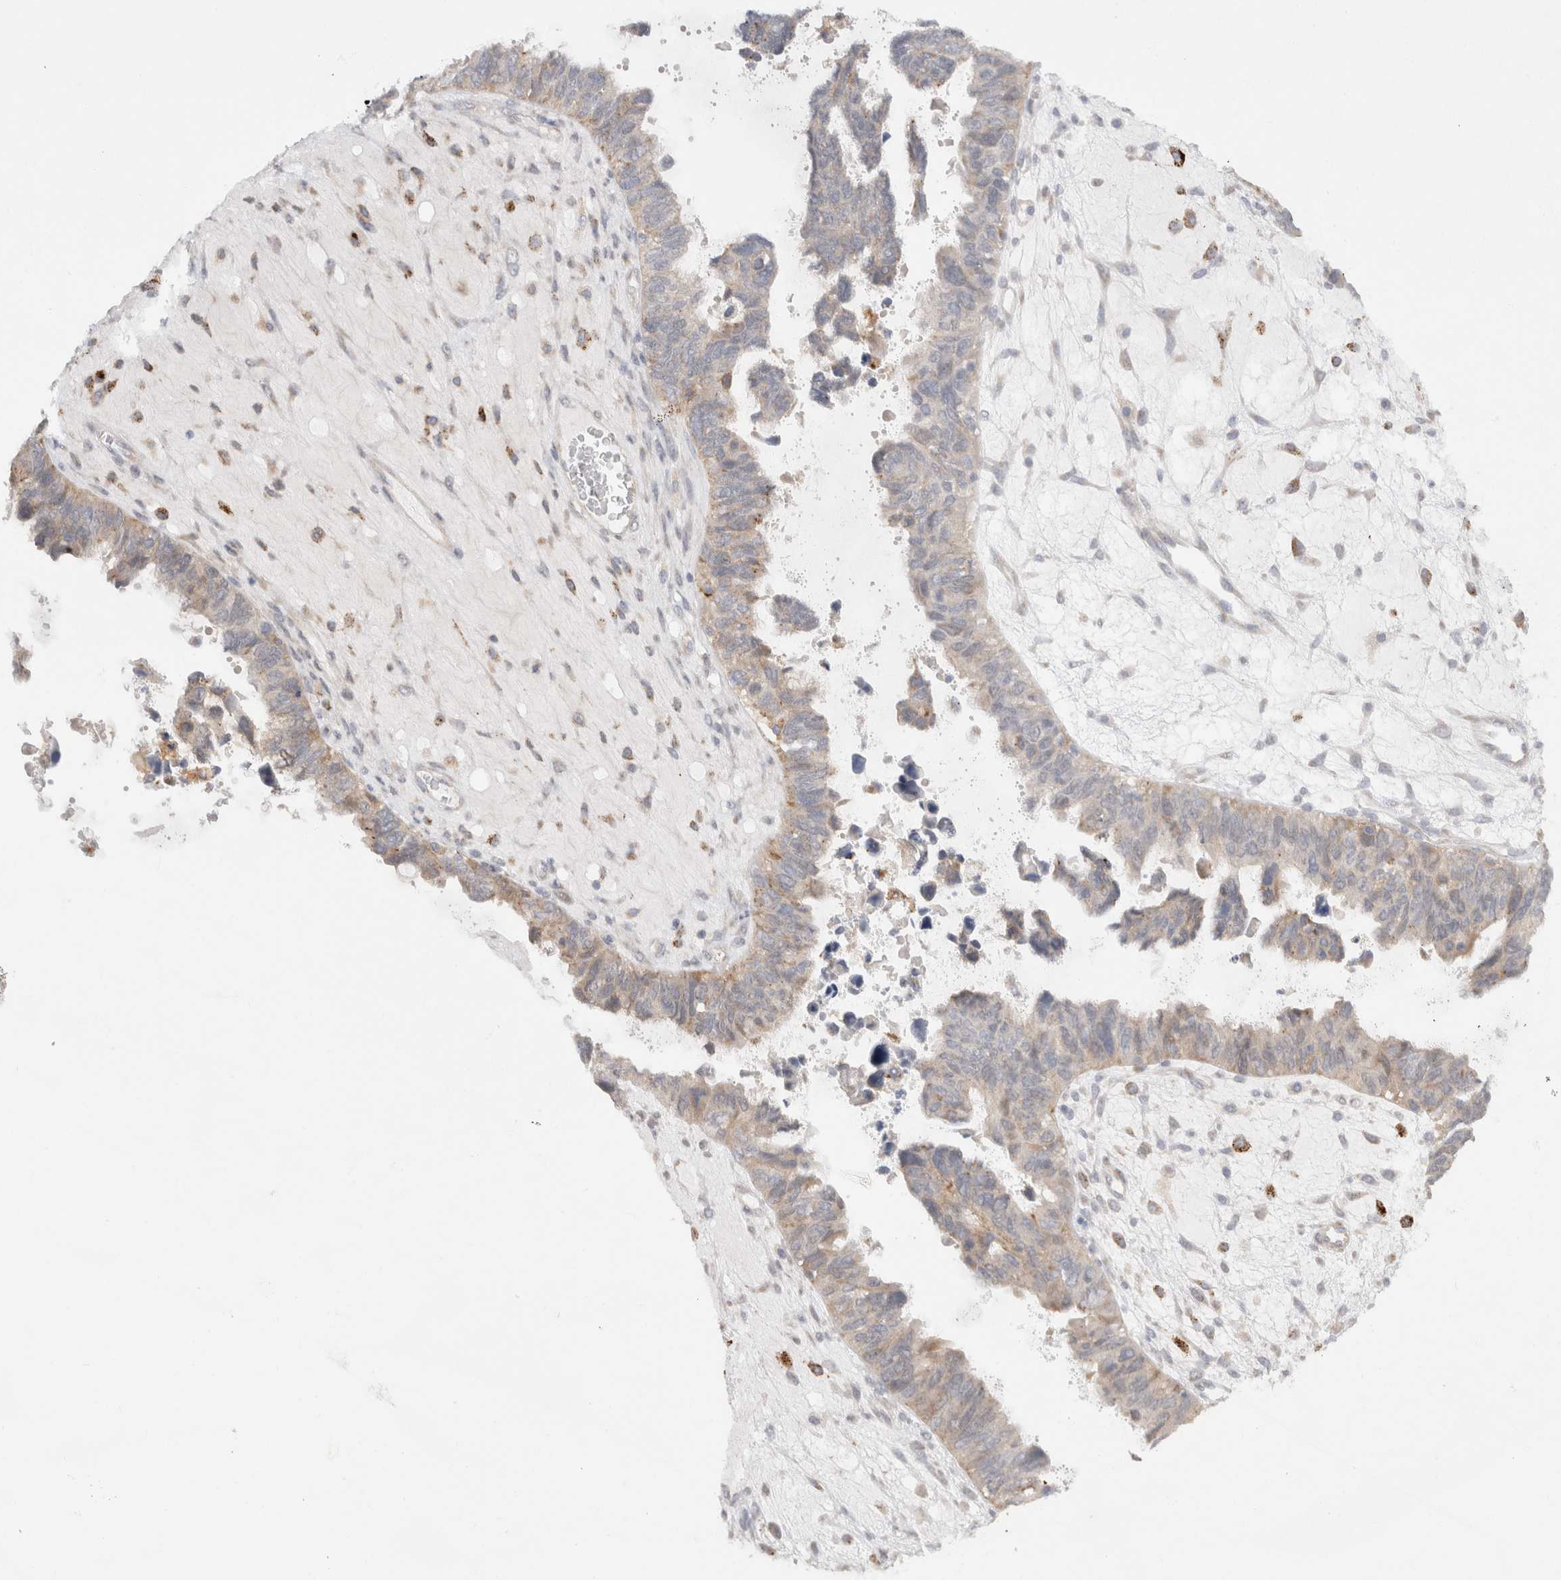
{"staining": {"intensity": "weak", "quantity": "<25%", "location": "cytoplasmic/membranous"}, "tissue": "ovarian cancer", "cell_type": "Tumor cells", "image_type": "cancer", "snomed": [{"axis": "morphology", "description": "Cystadenocarcinoma, serous, NOS"}, {"axis": "topography", "description": "Ovary"}], "caption": "Immunohistochemistry photomicrograph of neoplastic tissue: serous cystadenocarcinoma (ovarian) stained with DAB demonstrates no significant protein staining in tumor cells.", "gene": "NPC1", "patient": {"sex": "female", "age": 79}}